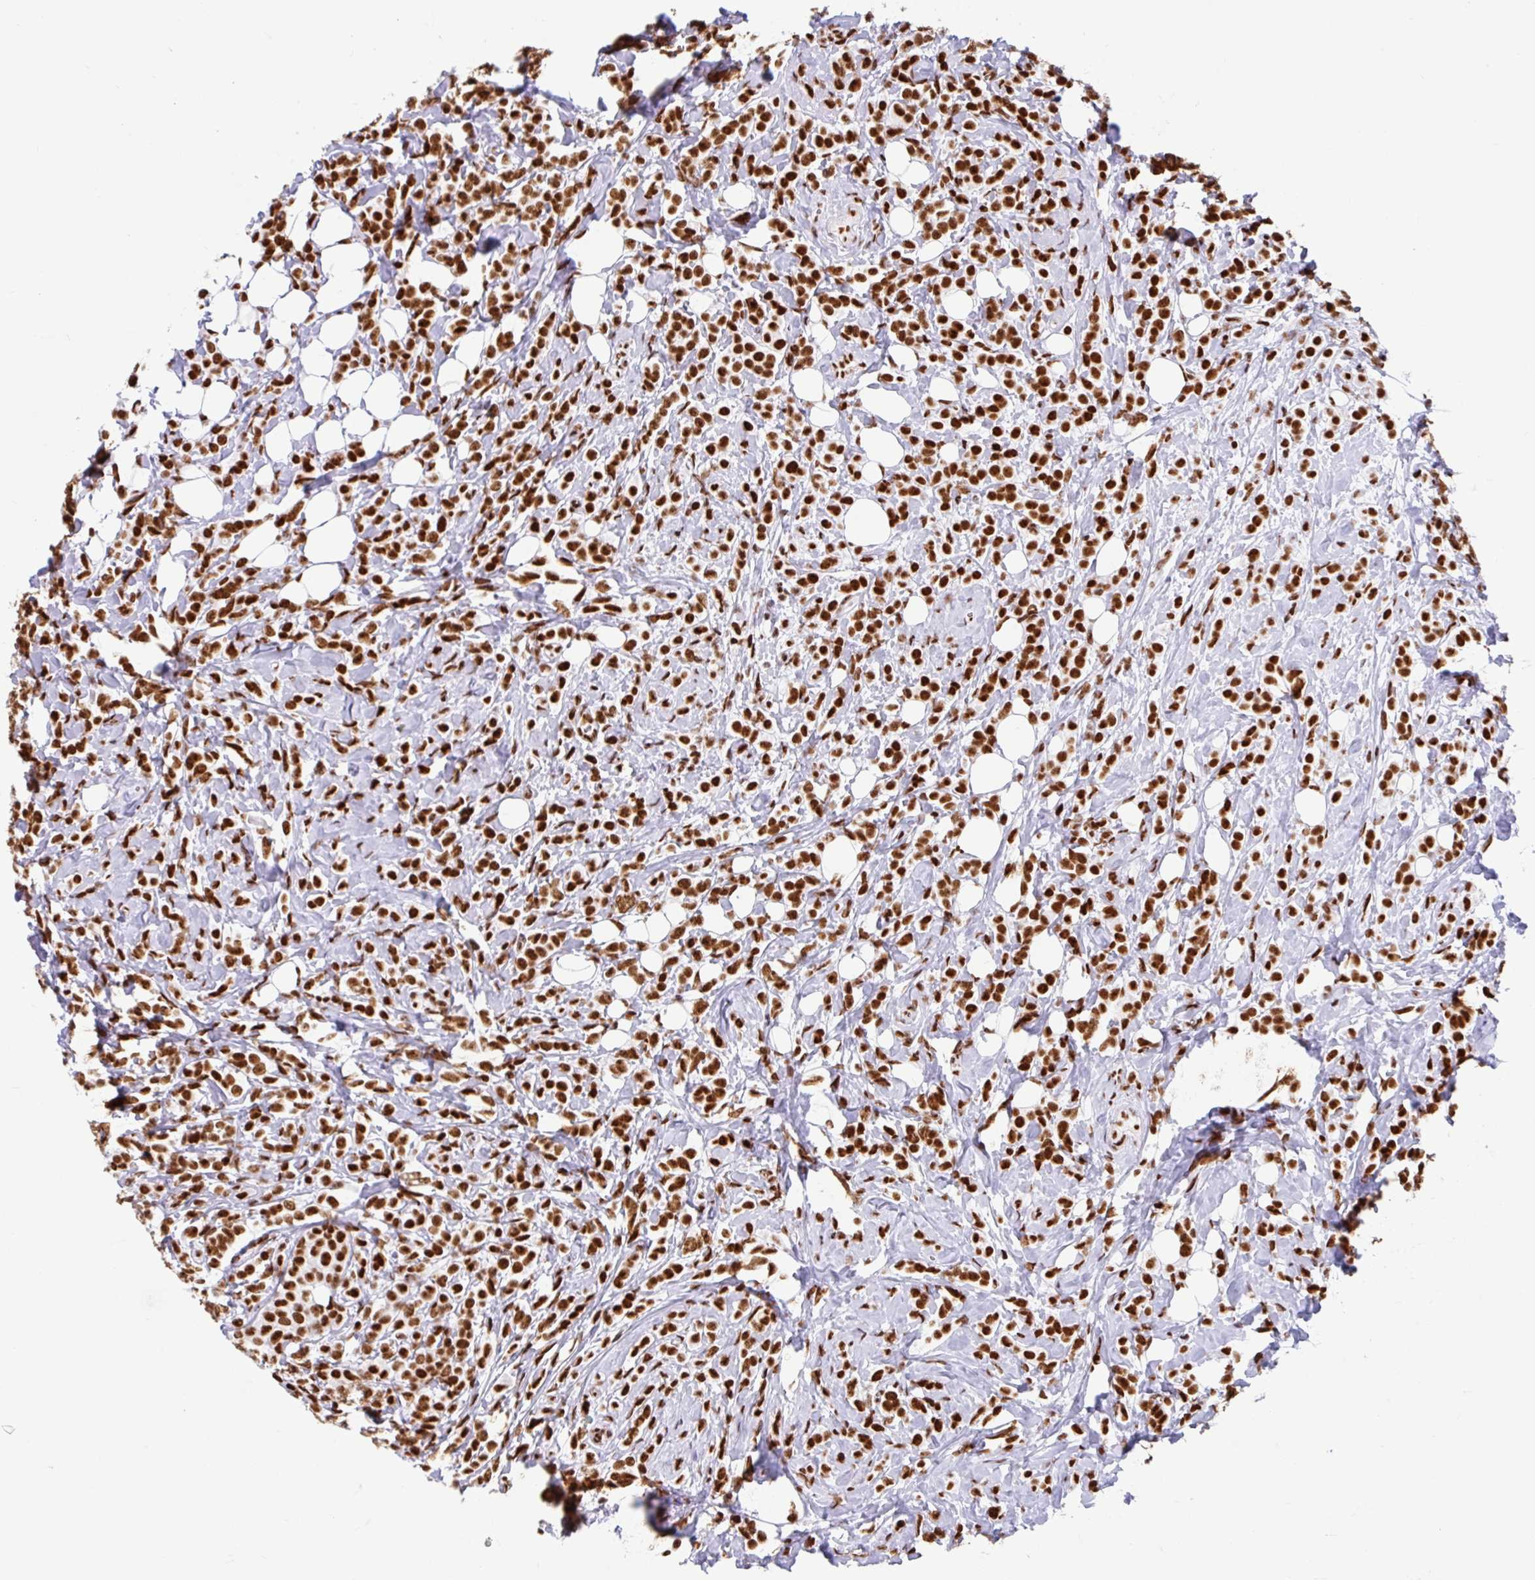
{"staining": {"intensity": "strong", "quantity": ">75%", "location": "nuclear"}, "tissue": "breast cancer", "cell_type": "Tumor cells", "image_type": "cancer", "snomed": [{"axis": "morphology", "description": "Lobular carcinoma"}, {"axis": "topography", "description": "Breast"}], "caption": "Brown immunohistochemical staining in human lobular carcinoma (breast) displays strong nuclear positivity in approximately >75% of tumor cells. The staining is performed using DAB (3,3'-diaminobenzidine) brown chromogen to label protein expression. The nuclei are counter-stained blue using hematoxylin.", "gene": "KHDRBS1", "patient": {"sex": "female", "age": 49}}